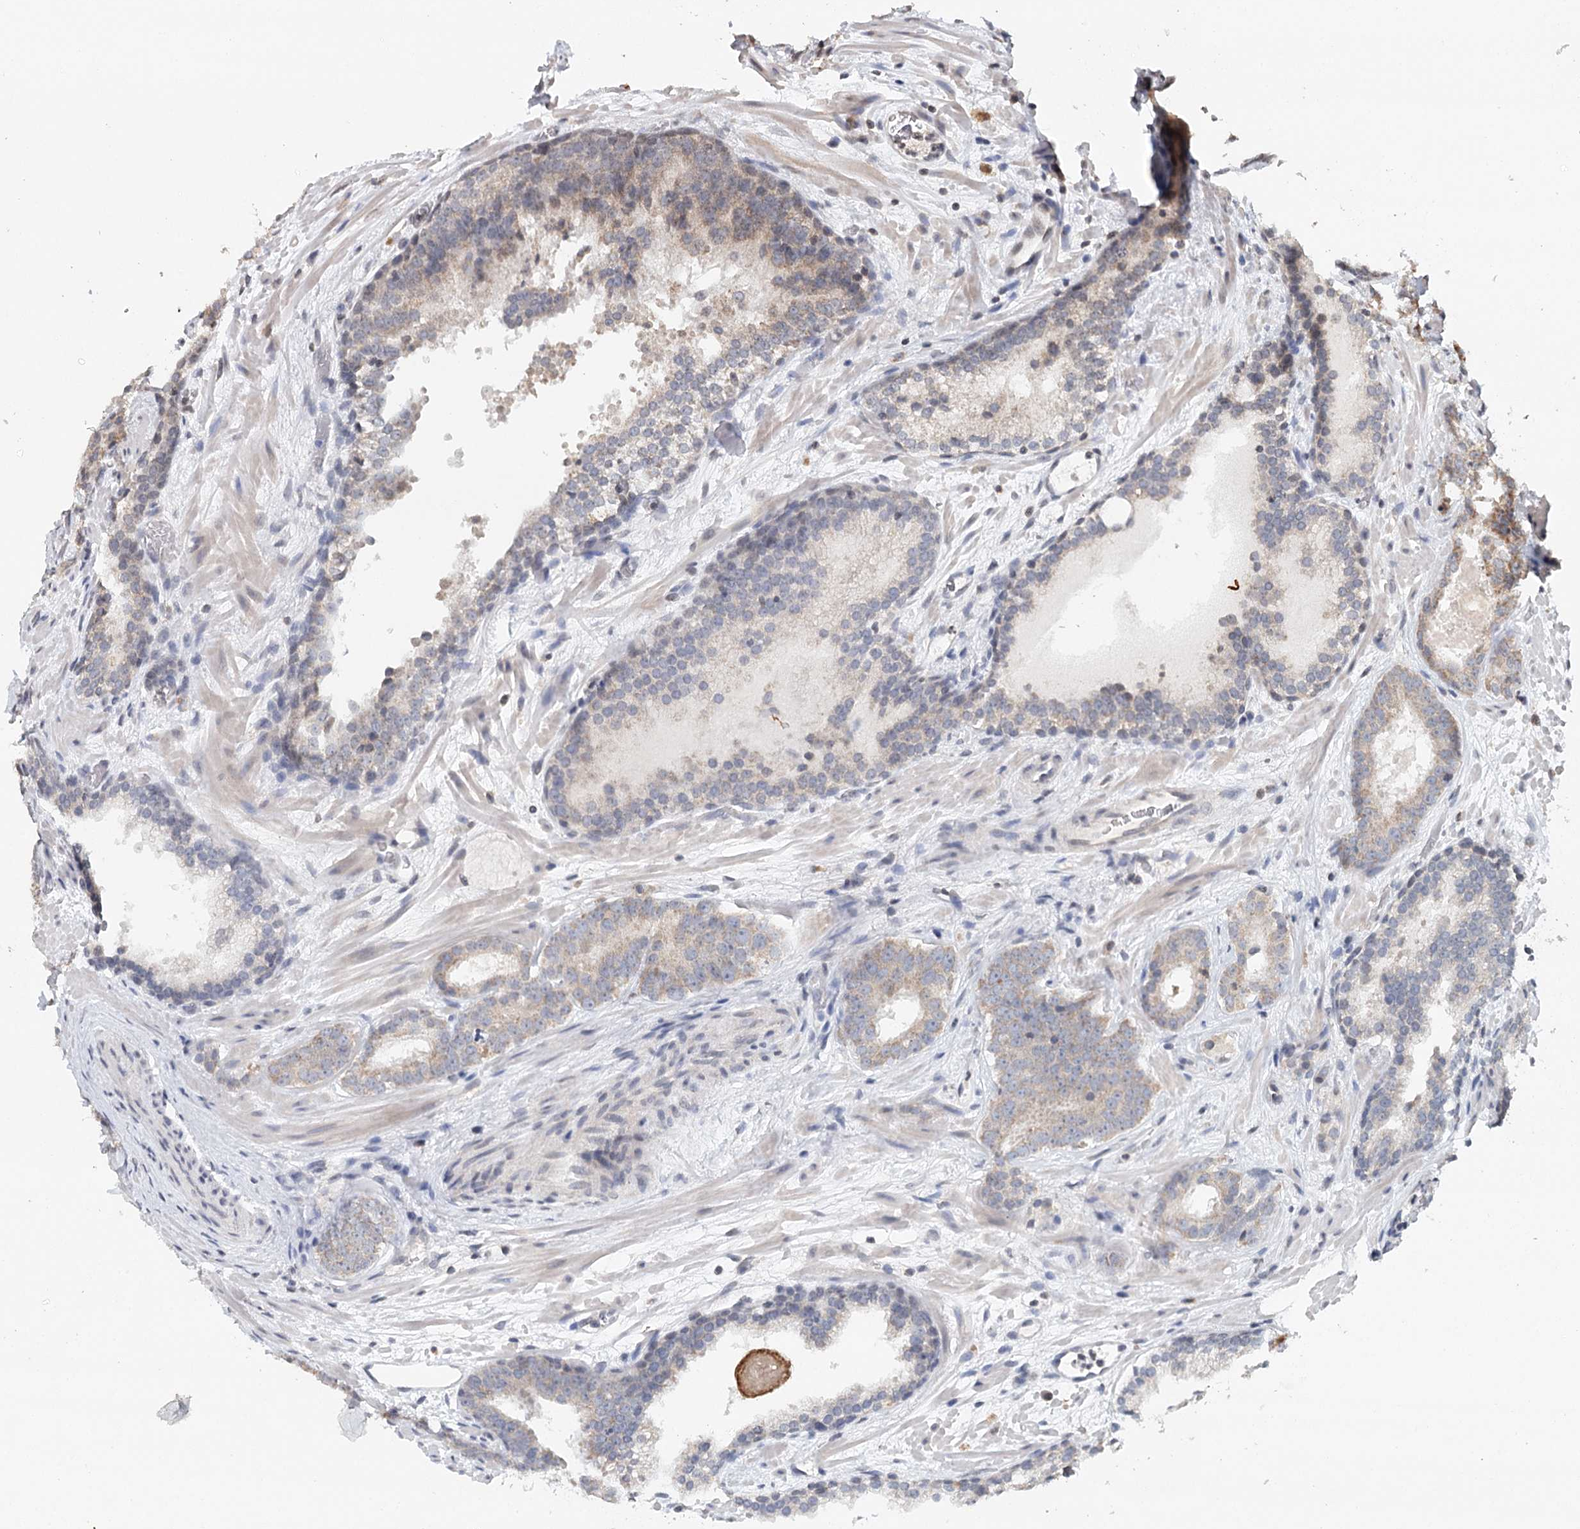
{"staining": {"intensity": "weak", "quantity": "25%-75%", "location": "cytoplasmic/membranous"}, "tissue": "prostate cancer", "cell_type": "Tumor cells", "image_type": "cancer", "snomed": [{"axis": "morphology", "description": "Adenocarcinoma, High grade"}, {"axis": "topography", "description": "Prostate"}], "caption": "Immunohistochemical staining of human prostate high-grade adenocarcinoma reveals low levels of weak cytoplasmic/membranous expression in approximately 25%-75% of tumor cells.", "gene": "ICOS", "patient": {"sex": "male", "age": 57}}